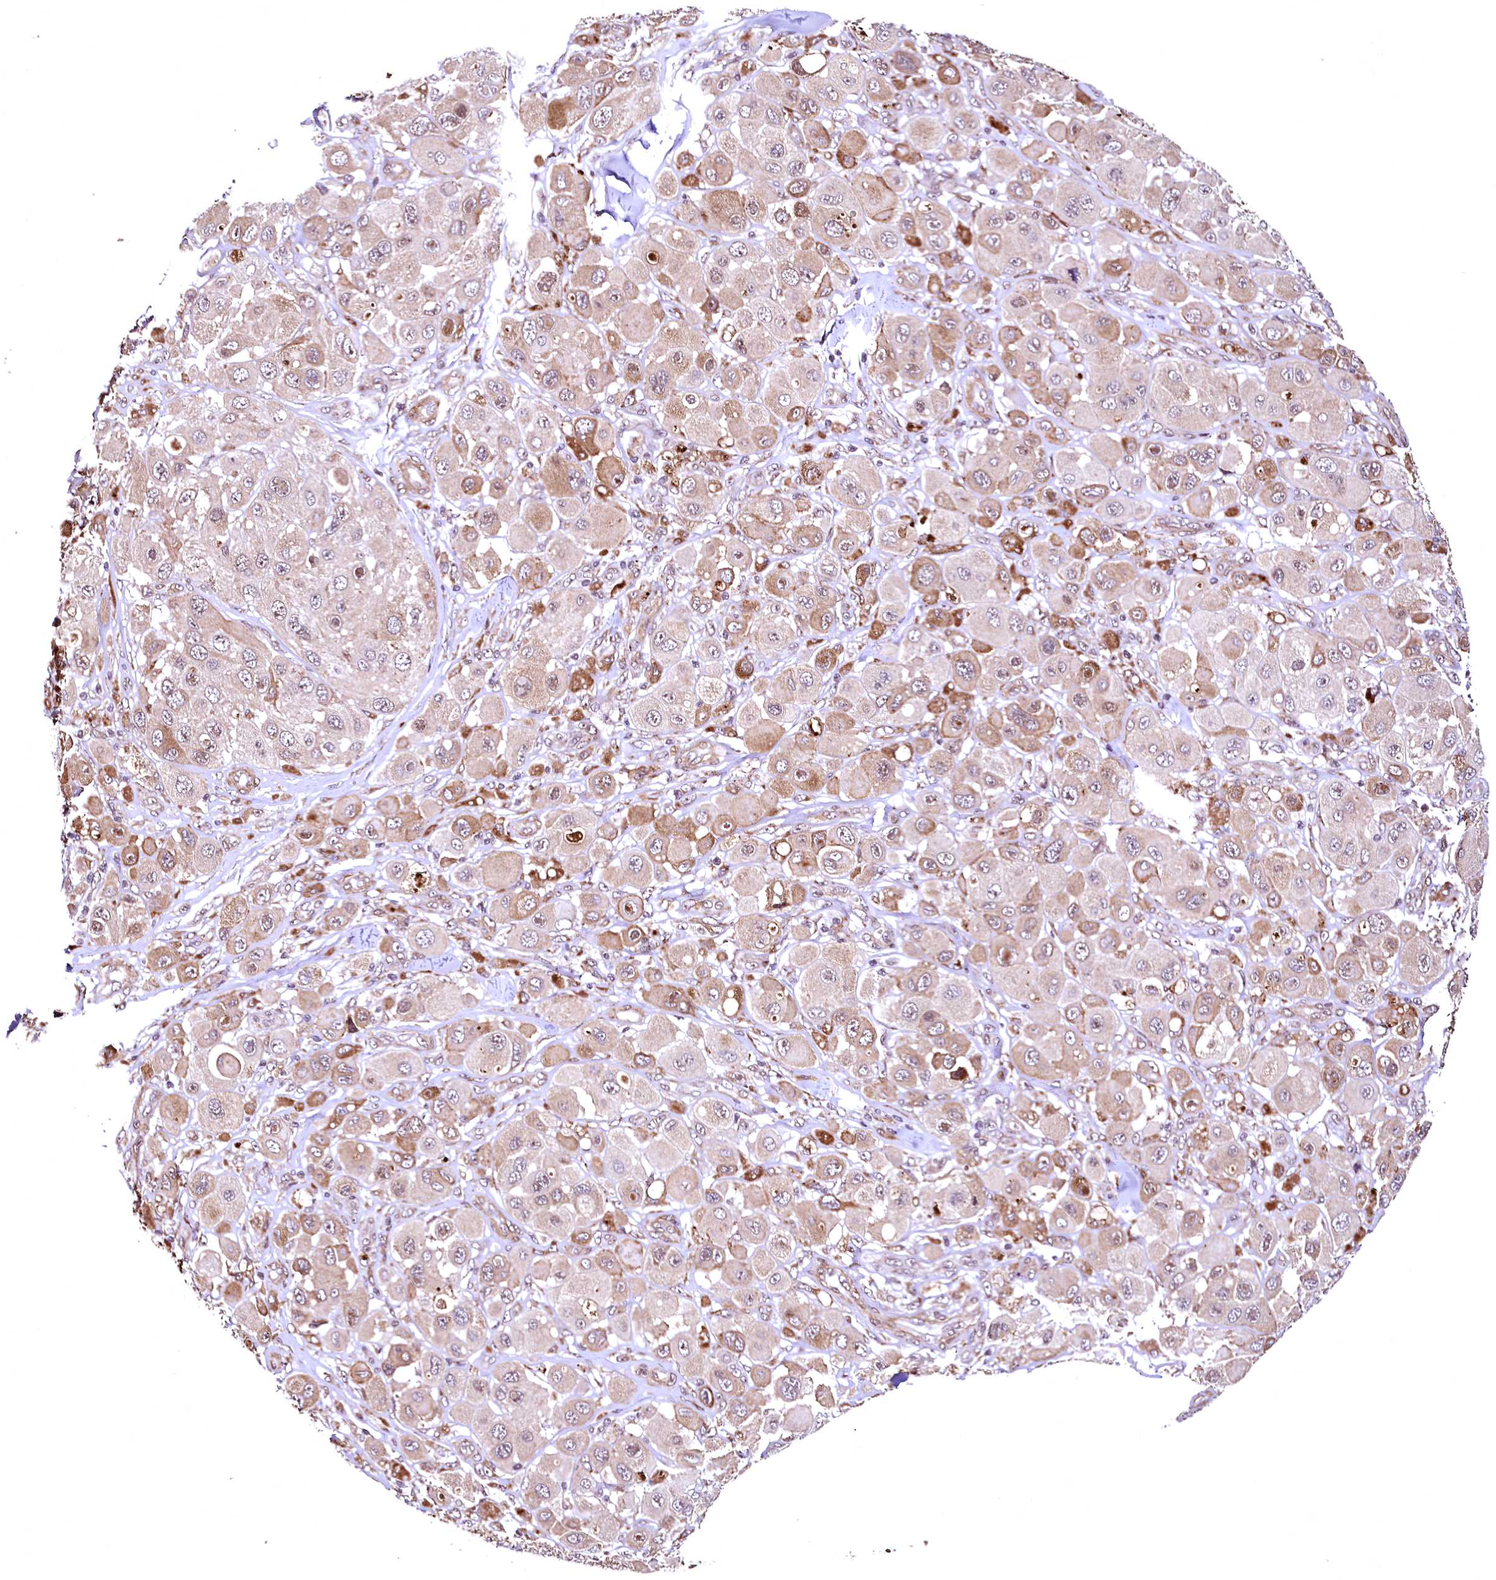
{"staining": {"intensity": "moderate", "quantity": "25%-75%", "location": "cytoplasmic/membranous,nuclear"}, "tissue": "melanoma", "cell_type": "Tumor cells", "image_type": "cancer", "snomed": [{"axis": "morphology", "description": "Malignant melanoma, Metastatic site"}, {"axis": "topography", "description": "Skin"}], "caption": "Malignant melanoma (metastatic site) stained with DAB immunohistochemistry reveals medium levels of moderate cytoplasmic/membranous and nuclear positivity in about 25%-75% of tumor cells.", "gene": "PDS5B", "patient": {"sex": "male", "age": 41}}